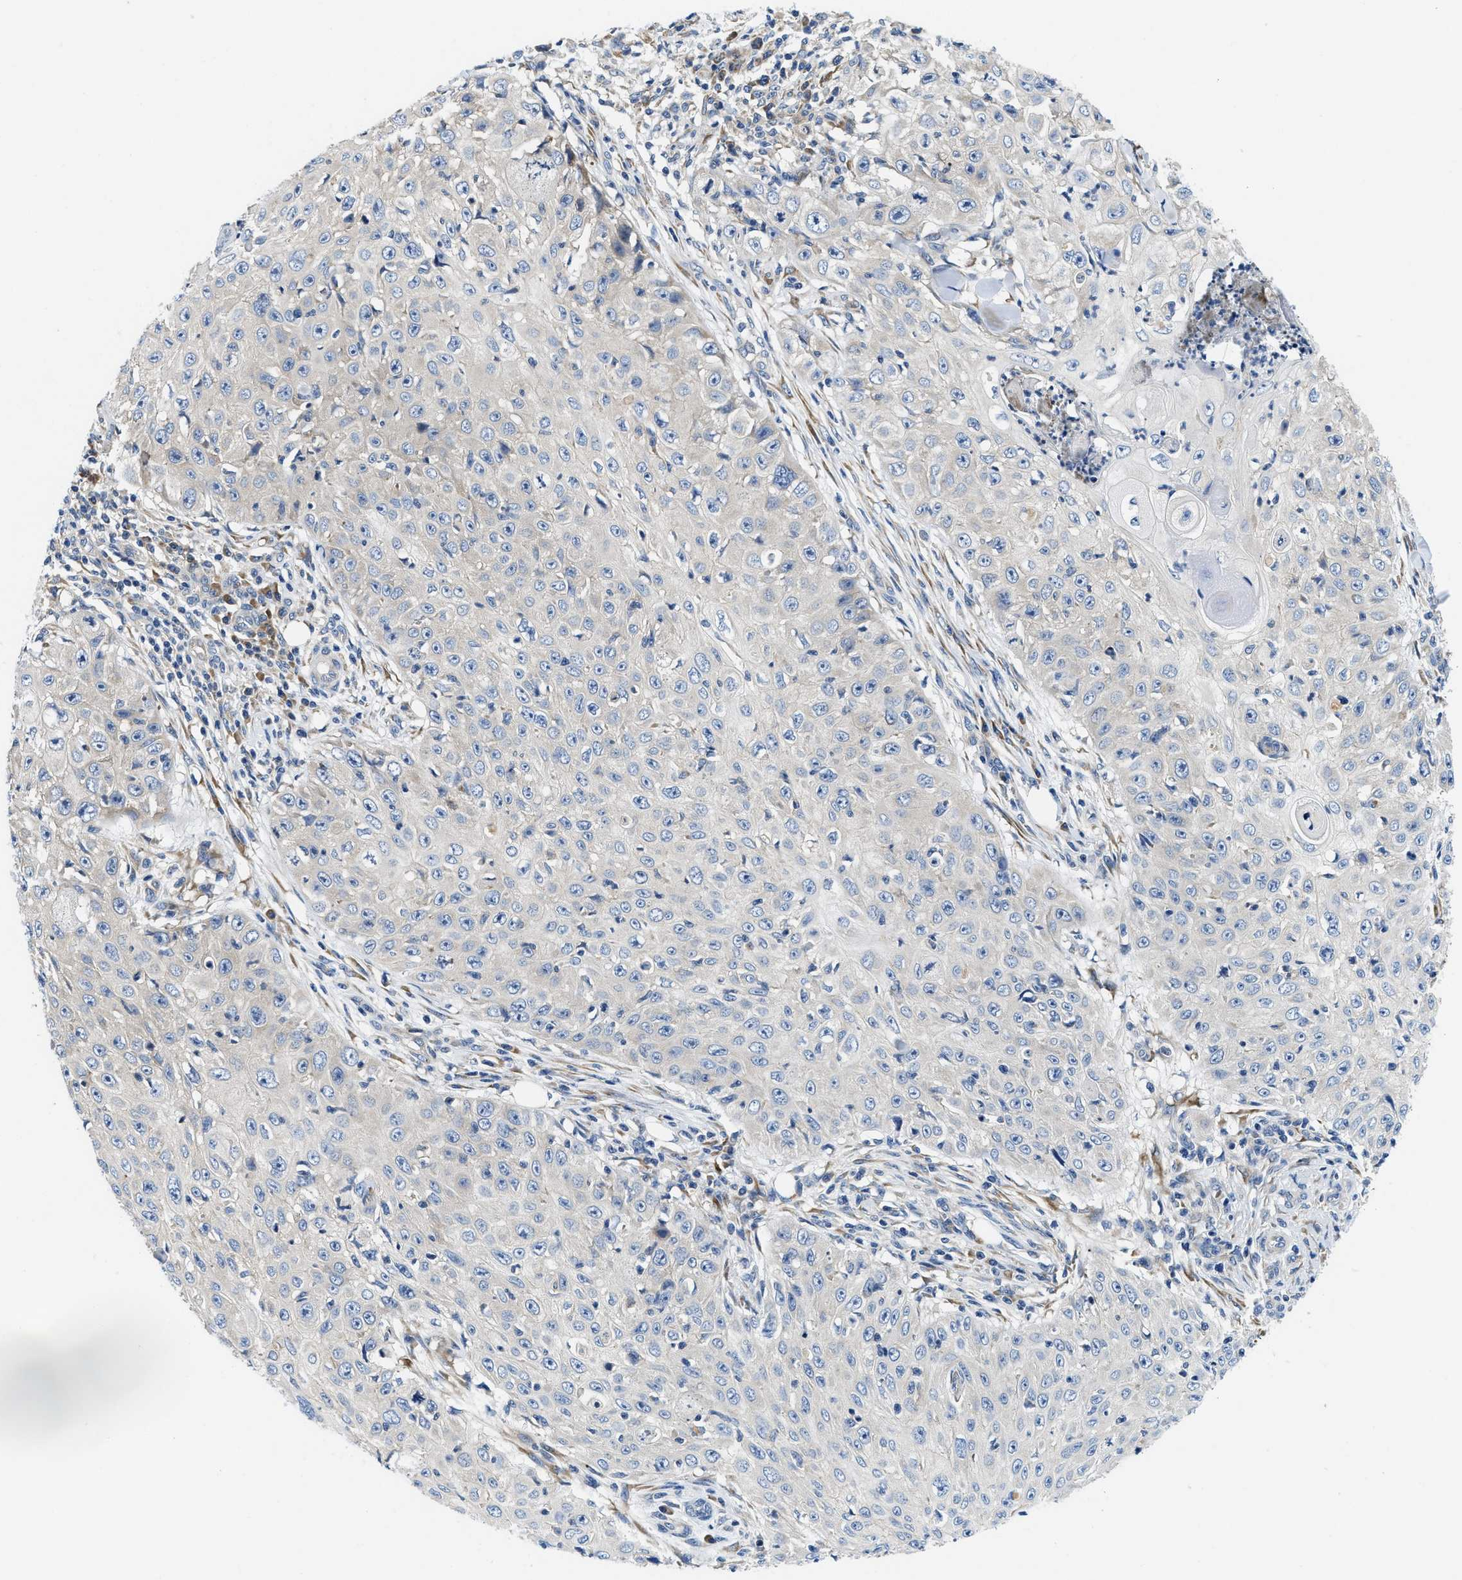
{"staining": {"intensity": "negative", "quantity": "none", "location": "none"}, "tissue": "skin cancer", "cell_type": "Tumor cells", "image_type": "cancer", "snomed": [{"axis": "morphology", "description": "Squamous cell carcinoma, NOS"}, {"axis": "topography", "description": "Skin"}], "caption": "Tumor cells are negative for protein expression in human squamous cell carcinoma (skin). The staining is performed using DAB brown chromogen with nuclei counter-stained in using hematoxylin.", "gene": "IKBKE", "patient": {"sex": "male", "age": 86}}